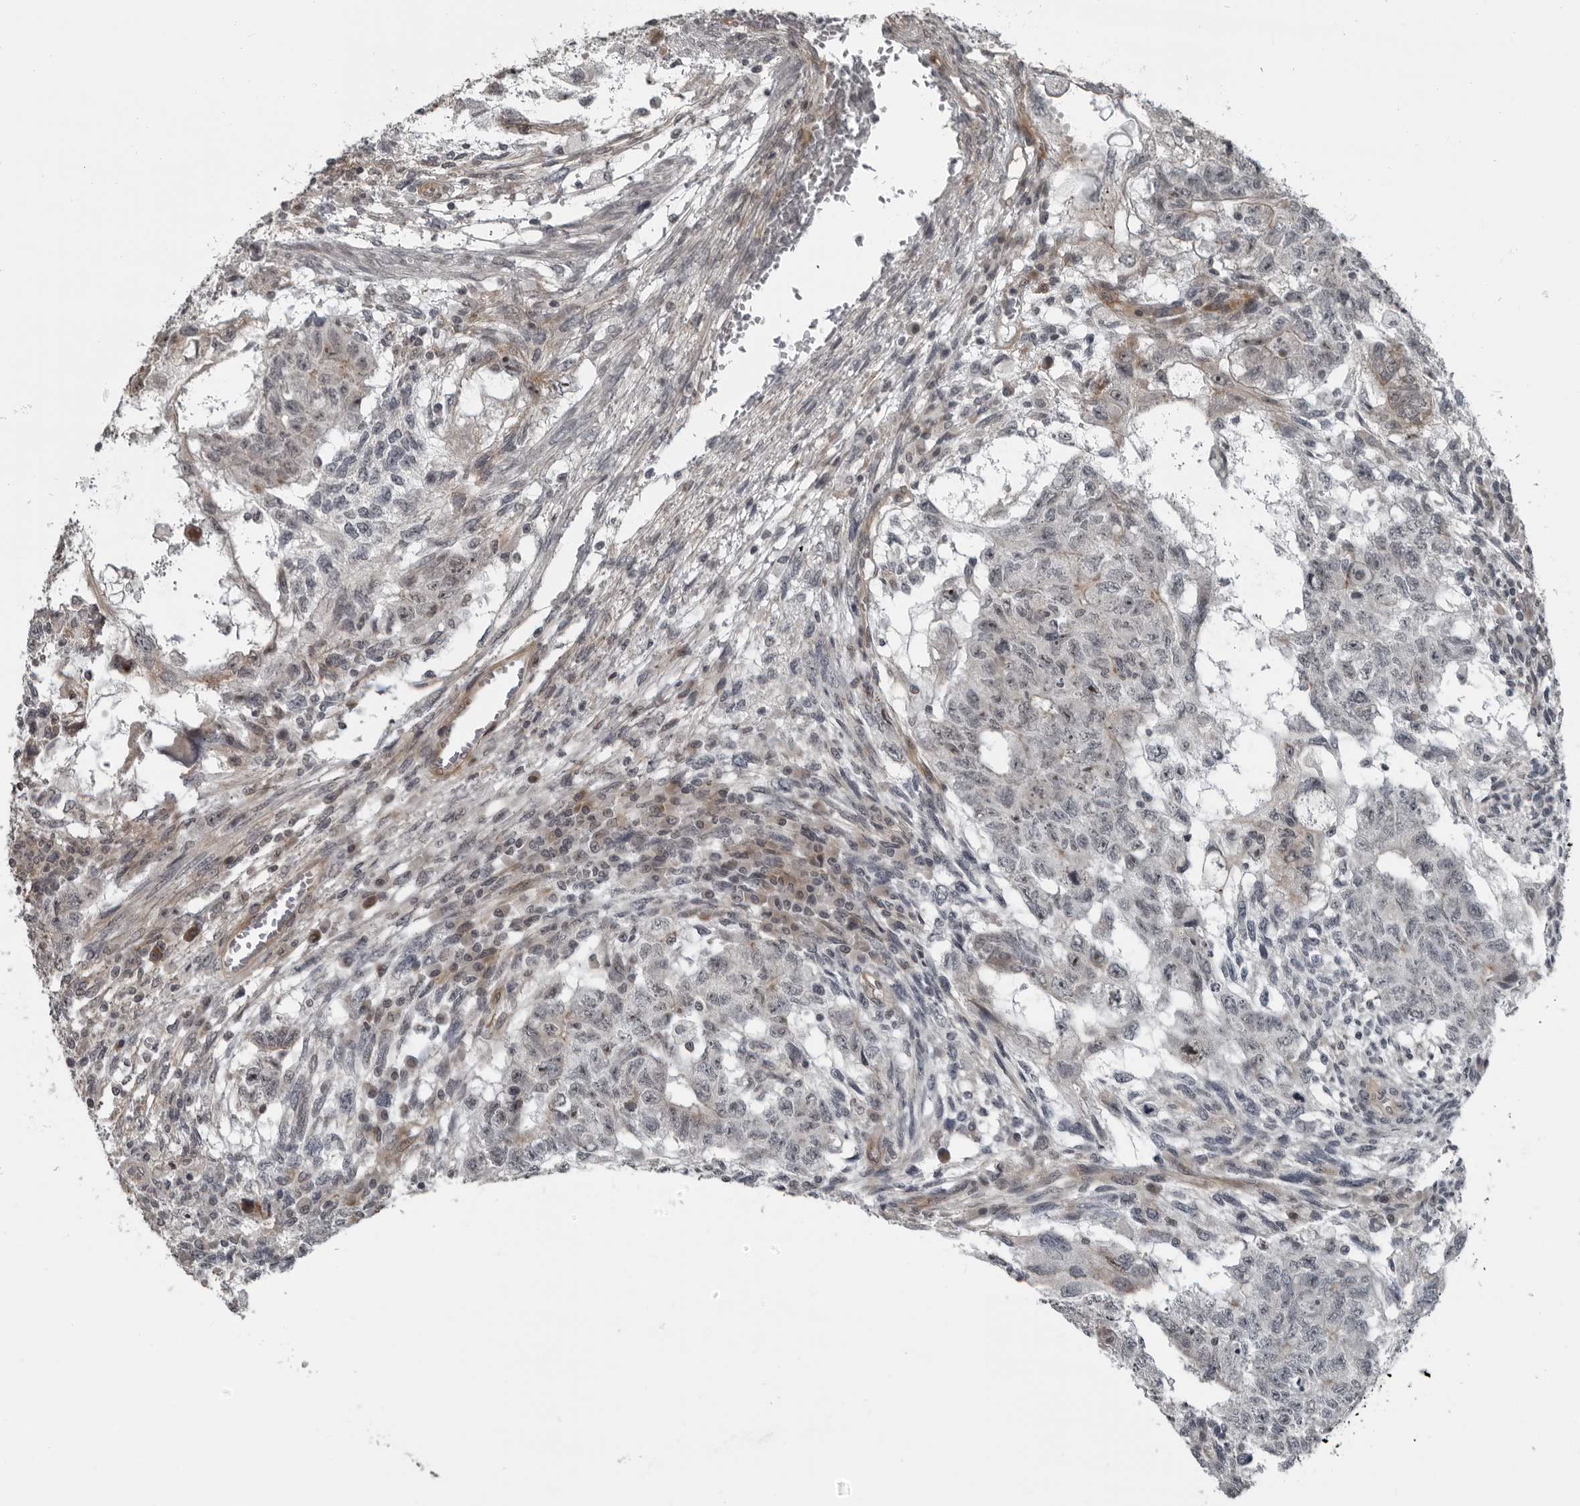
{"staining": {"intensity": "weak", "quantity": "<25%", "location": "nuclear"}, "tissue": "testis cancer", "cell_type": "Tumor cells", "image_type": "cancer", "snomed": [{"axis": "morphology", "description": "Normal tissue, NOS"}, {"axis": "morphology", "description": "Carcinoma, Embryonal, NOS"}, {"axis": "topography", "description": "Testis"}], "caption": "IHC of human testis cancer (embryonal carcinoma) demonstrates no positivity in tumor cells. (Stains: DAB (3,3'-diaminobenzidine) immunohistochemistry with hematoxylin counter stain, Microscopy: brightfield microscopy at high magnification).", "gene": "FAM102B", "patient": {"sex": "male", "age": 36}}